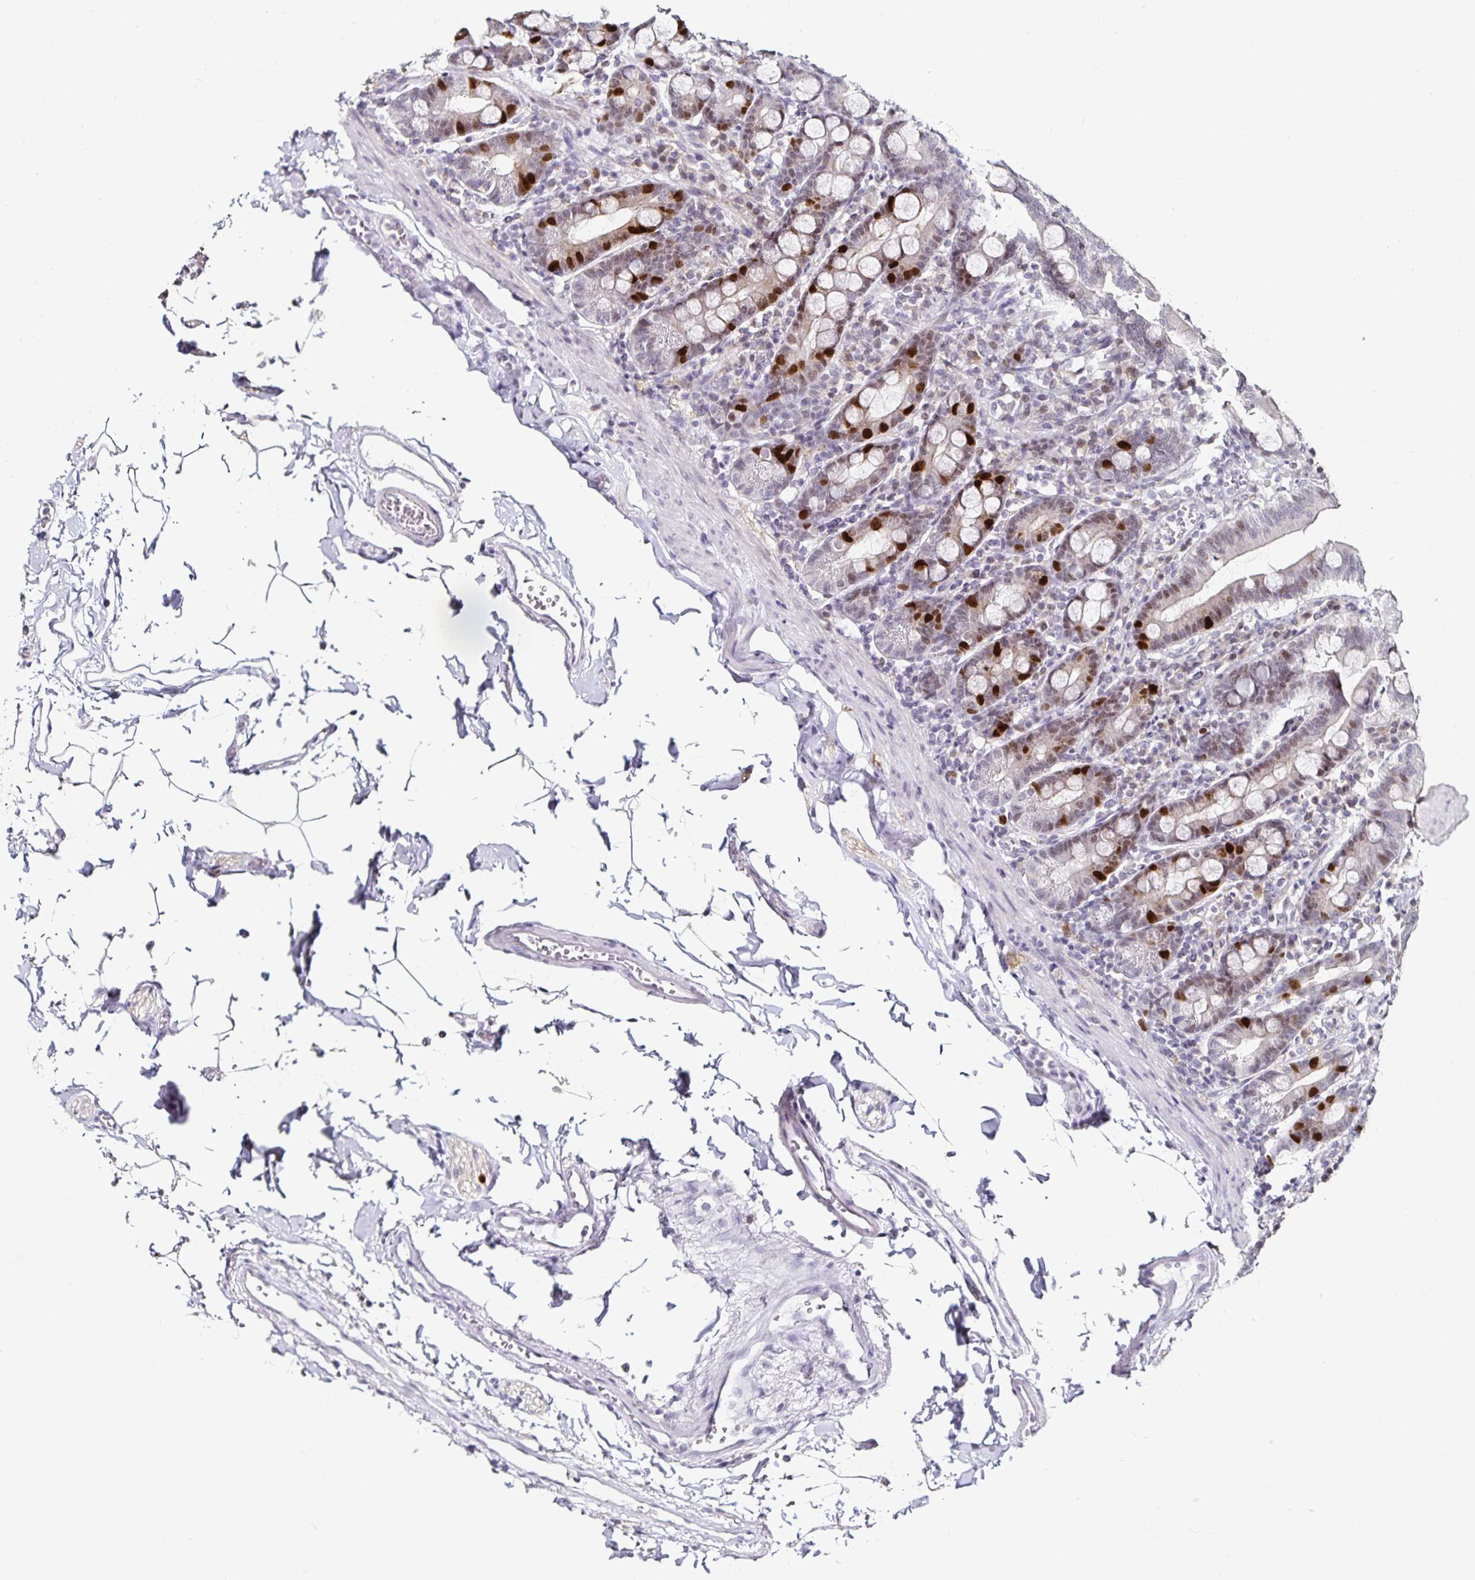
{"staining": {"intensity": "strong", "quantity": "<25%", "location": "nuclear"}, "tissue": "duodenum", "cell_type": "Glandular cells", "image_type": "normal", "snomed": [{"axis": "morphology", "description": "Normal tissue, NOS"}, {"axis": "topography", "description": "Pancreas"}, {"axis": "topography", "description": "Duodenum"}], "caption": "Duodenum stained with IHC reveals strong nuclear positivity in about <25% of glandular cells.", "gene": "ANLN", "patient": {"sex": "male", "age": 59}}